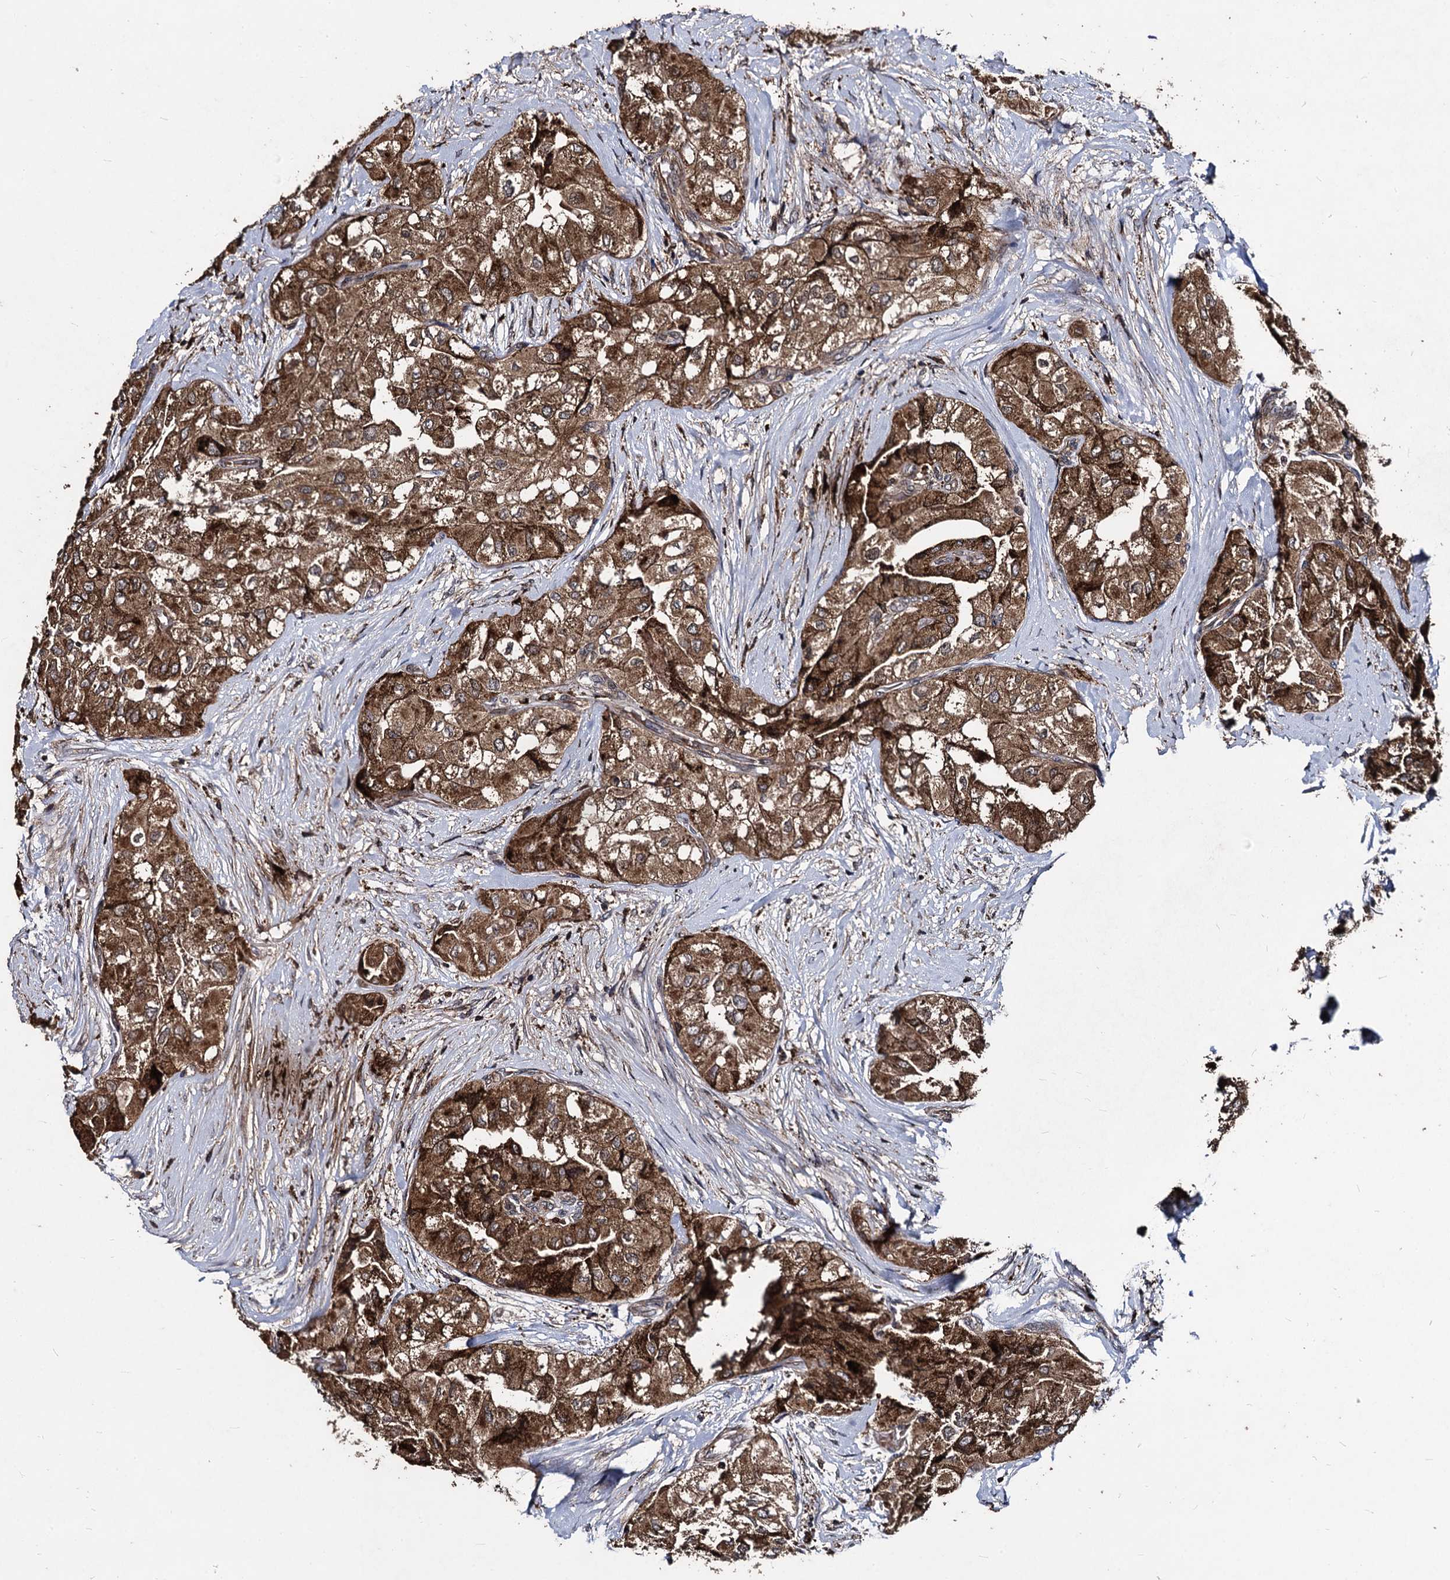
{"staining": {"intensity": "strong", "quantity": ">75%", "location": "cytoplasmic/membranous"}, "tissue": "thyroid cancer", "cell_type": "Tumor cells", "image_type": "cancer", "snomed": [{"axis": "morphology", "description": "Papillary adenocarcinoma, NOS"}, {"axis": "topography", "description": "Thyroid gland"}], "caption": "Immunohistochemical staining of thyroid papillary adenocarcinoma demonstrates strong cytoplasmic/membranous protein positivity in approximately >75% of tumor cells. Immunohistochemistry (ihc) stains the protein of interest in brown and the nuclei are stained blue.", "gene": "BCL2L2", "patient": {"sex": "female", "age": 59}}